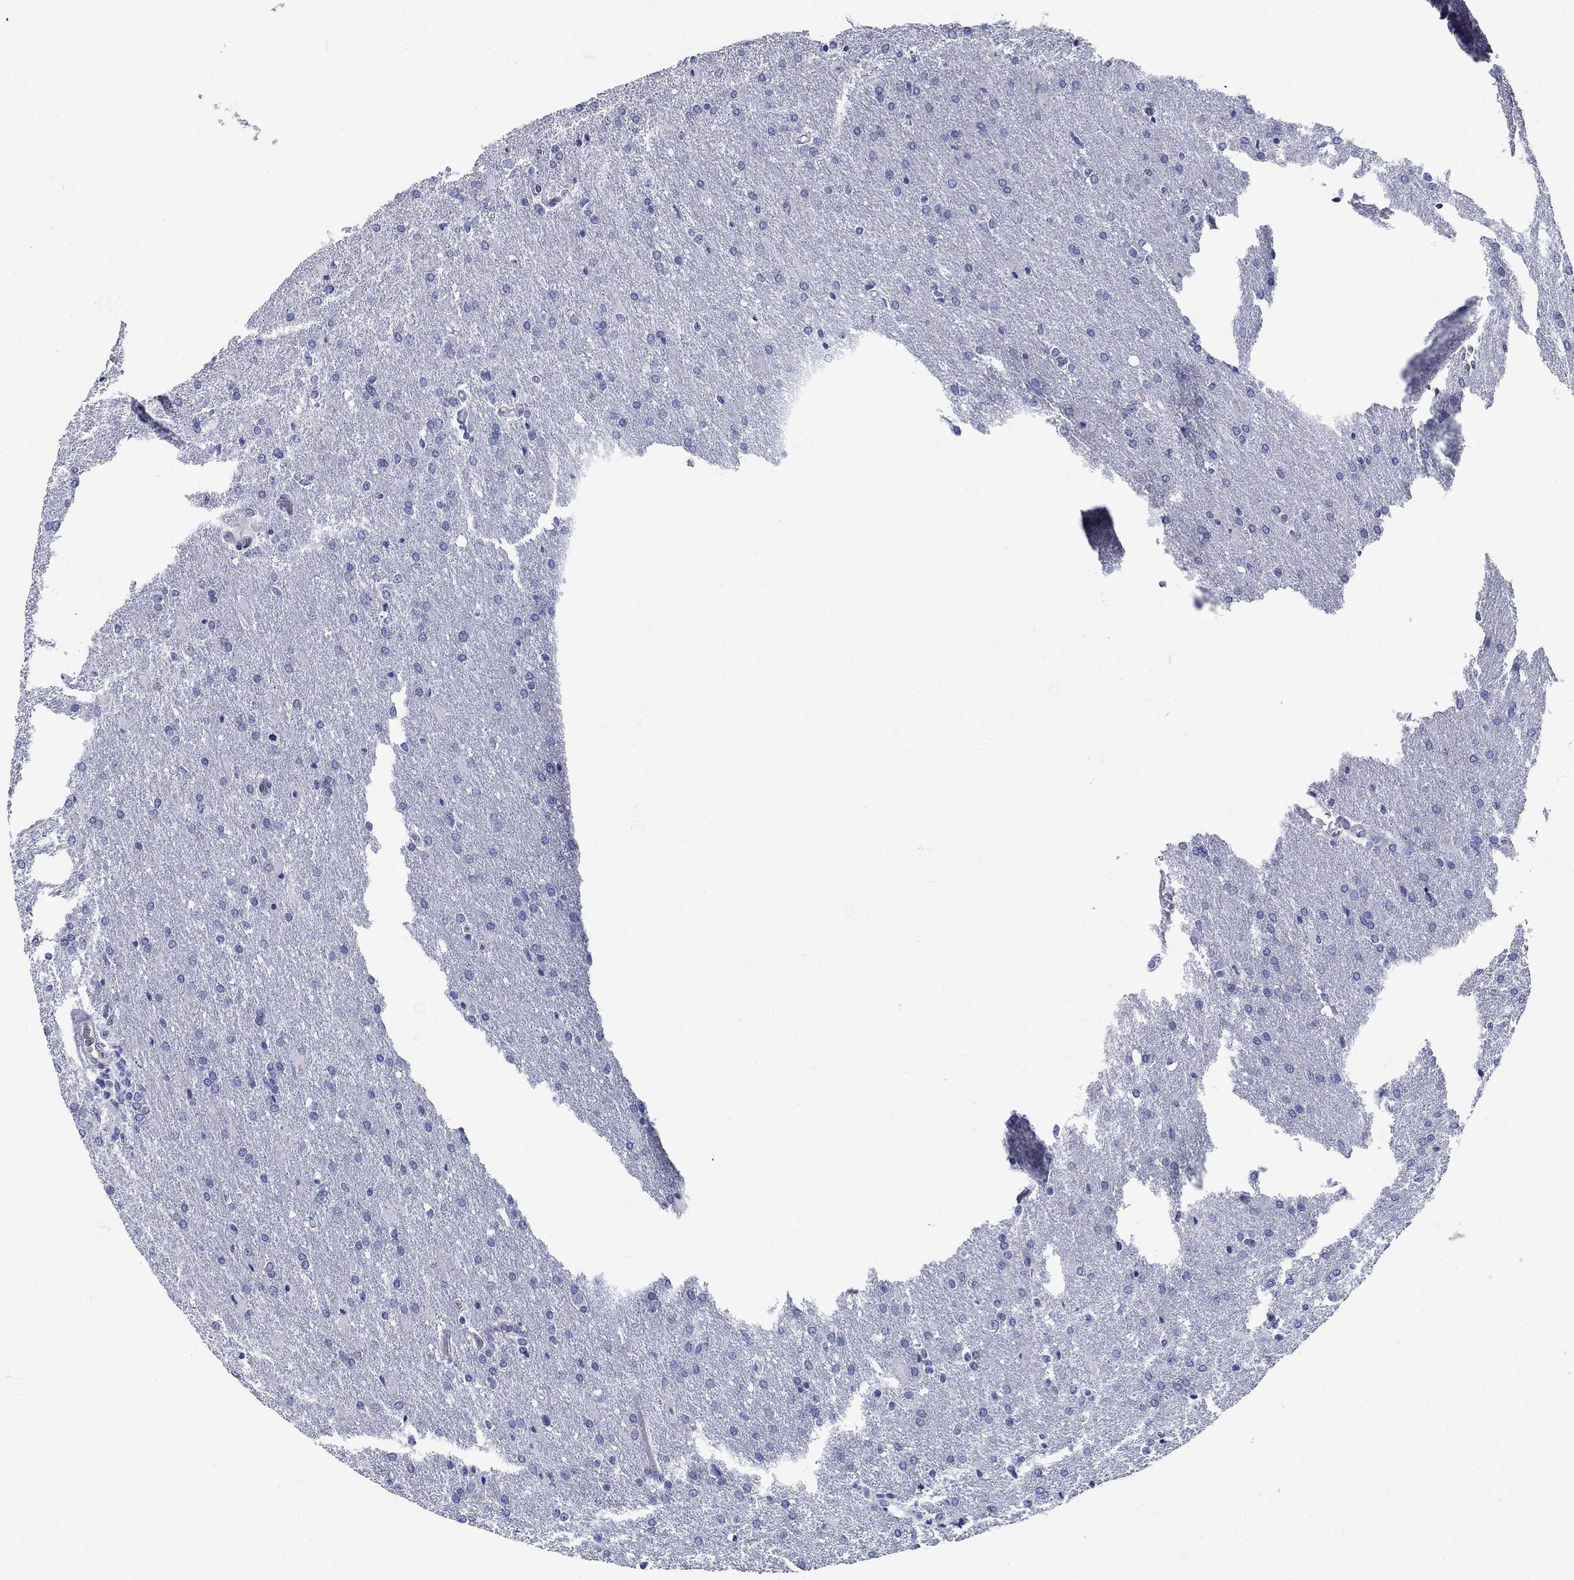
{"staining": {"intensity": "negative", "quantity": "none", "location": "none"}, "tissue": "glioma", "cell_type": "Tumor cells", "image_type": "cancer", "snomed": [{"axis": "morphology", "description": "Glioma, malignant, High grade"}, {"axis": "topography", "description": "Brain"}], "caption": "An immunohistochemistry photomicrograph of glioma is shown. There is no staining in tumor cells of glioma.", "gene": "SMCP", "patient": {"sex": "male", "age": 68}}